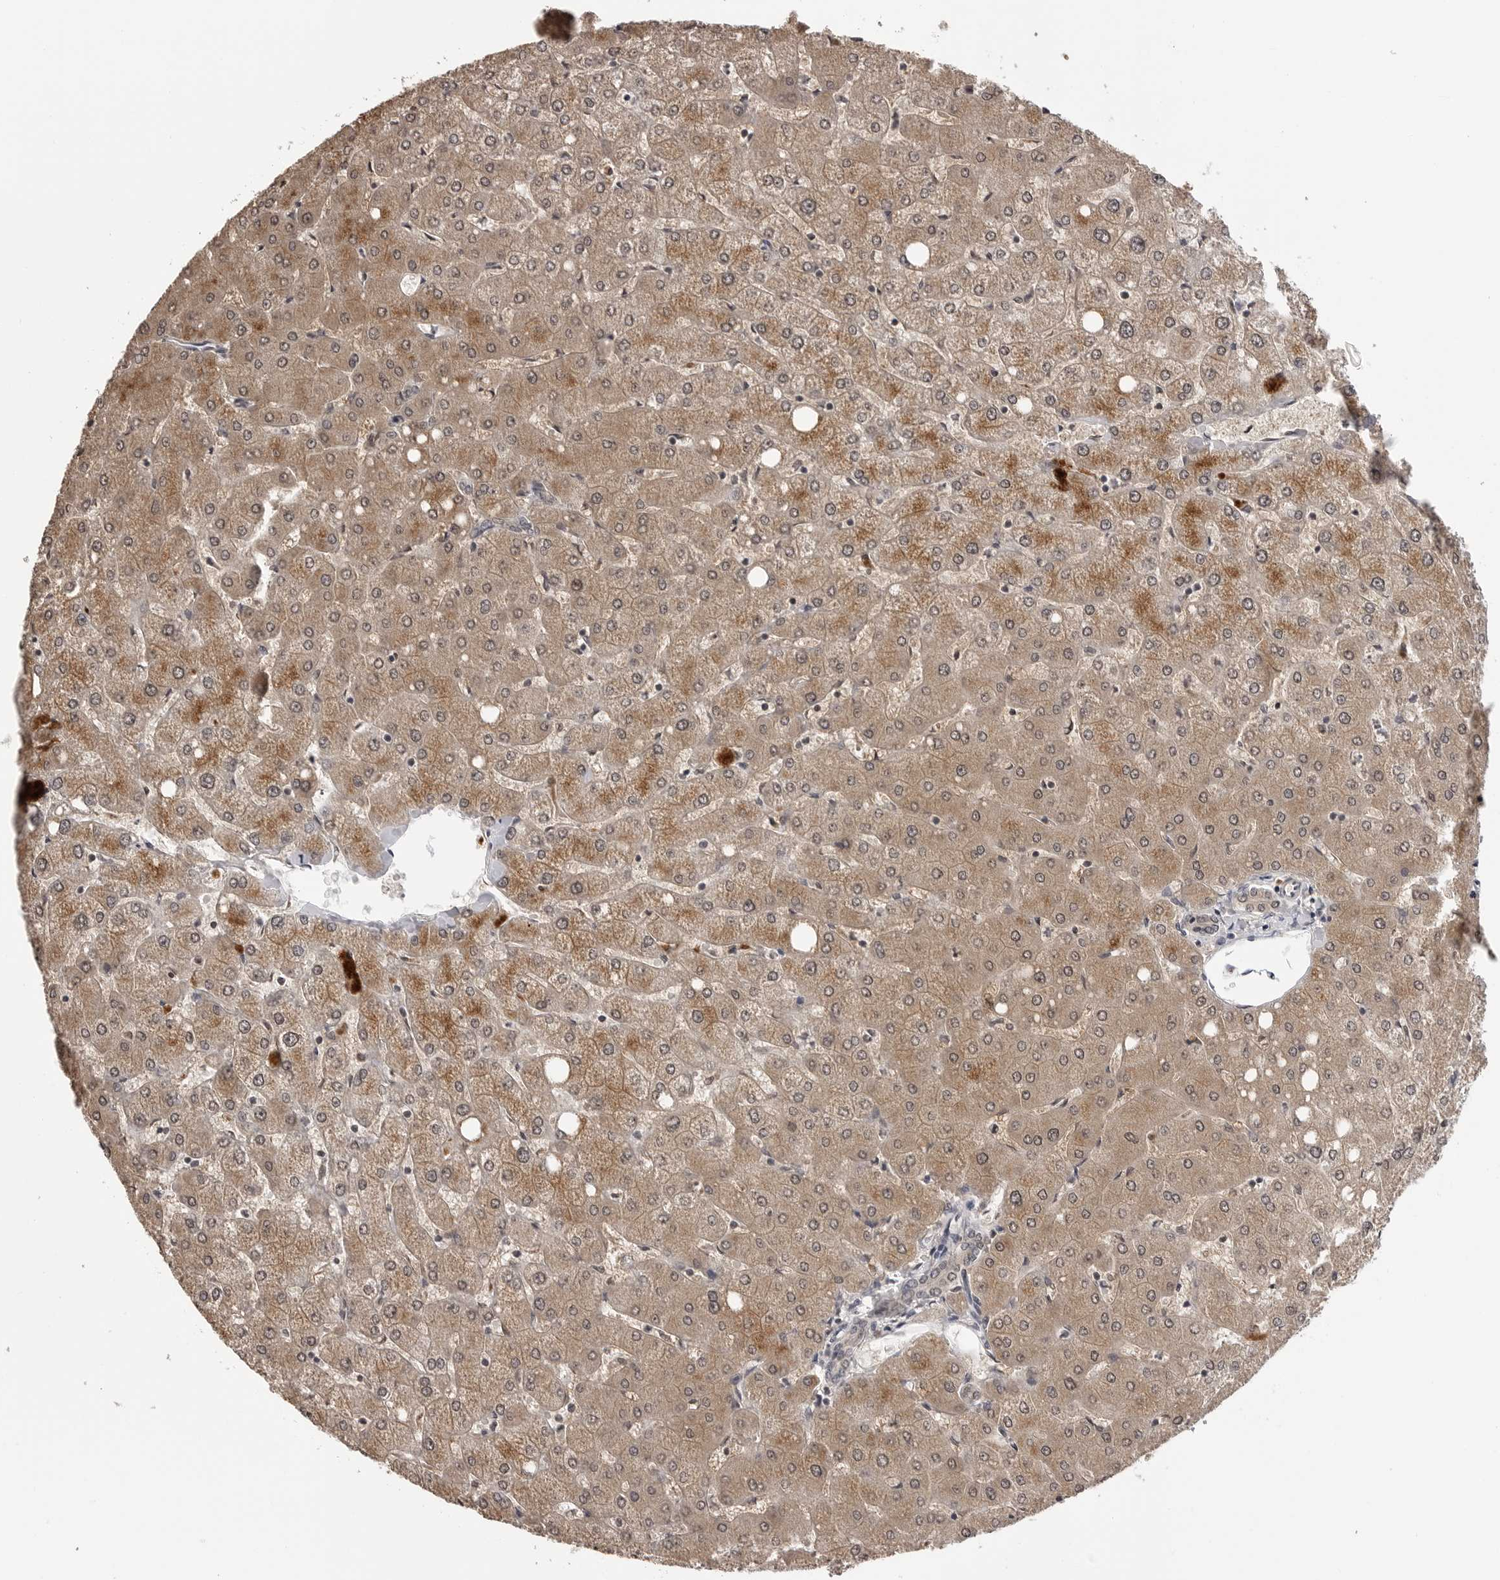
{"staining": {"intensity": "weak", "quantity": "<25%", "location": "nuclear"}, "tissue": "liver", "cell_type": "Cholangiocytes", "image_type": "normal", "snomed": [{"axis": "morphology", "description": "Normal tissue, NOS"}, {"axis": "topography", "description": "Liver"}], "caption": "Immunohistochemistry histopathology image of benign human liver stained for a protein (brown), which reveals no positivity in cholangiocytes. The staining is performed using DAB brown chromogen with nuclei counter-stained in using hematoxylin.", "gene": "CDK20", "patient": {"sex": "female", "age": 54}}